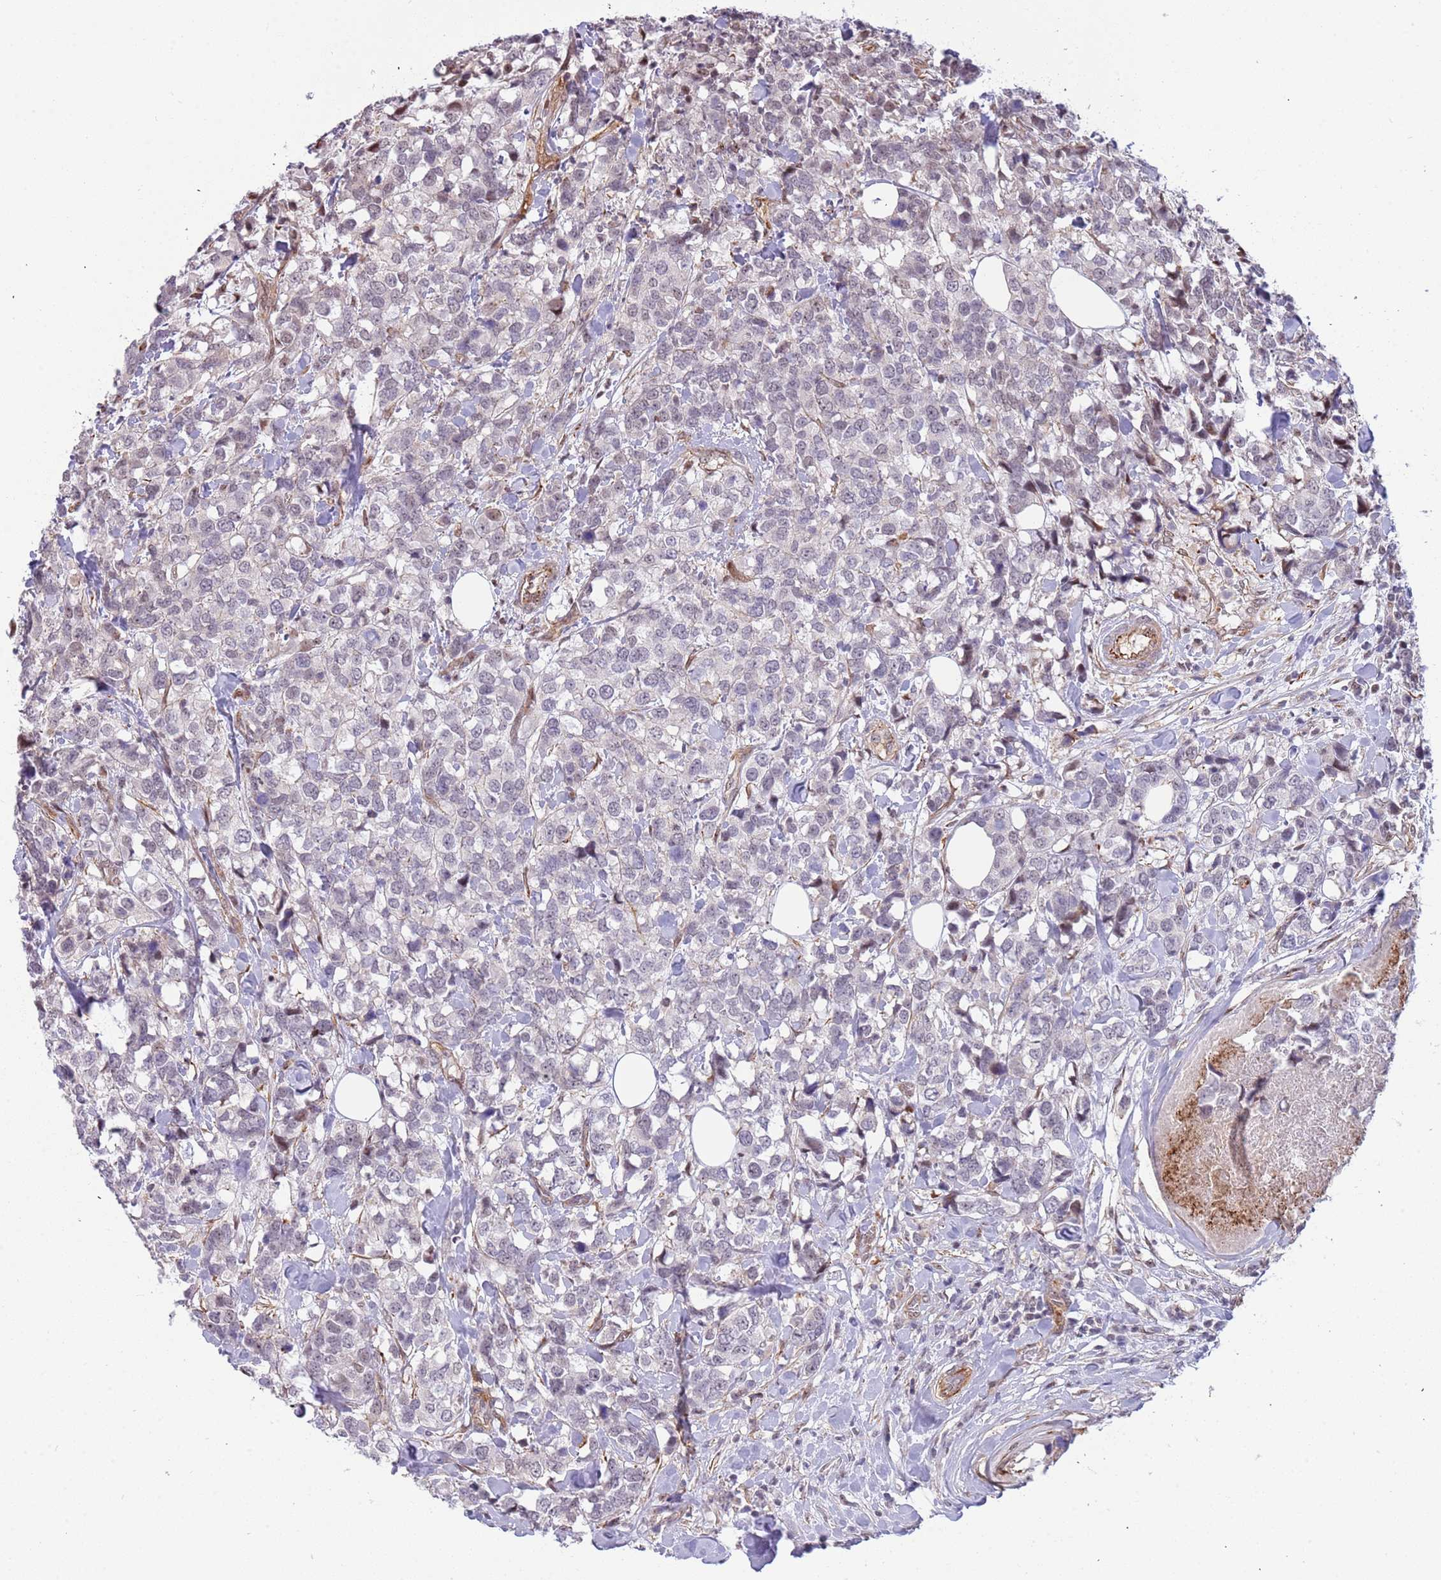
{"staining": {"intensity": "negative", "quantity": "none", "location": "none"}, "tissue": "breast cancer", "cell_type": "Tumor cells", "image_type": "cancer", "snomed": [{"axis": "morphology", "description": "Lobular carcinoma"}, {"axis": "topography", "description": "Breast"}], "caption": "This micrograph is of breast lobular carcinoma stained with IHC to label a protein in brown with the nuclei are counter-stained blue. There is no positivity in tumor cells.", "gene": "LRMDA", "patient": {"sex": "female", "age": 59}}